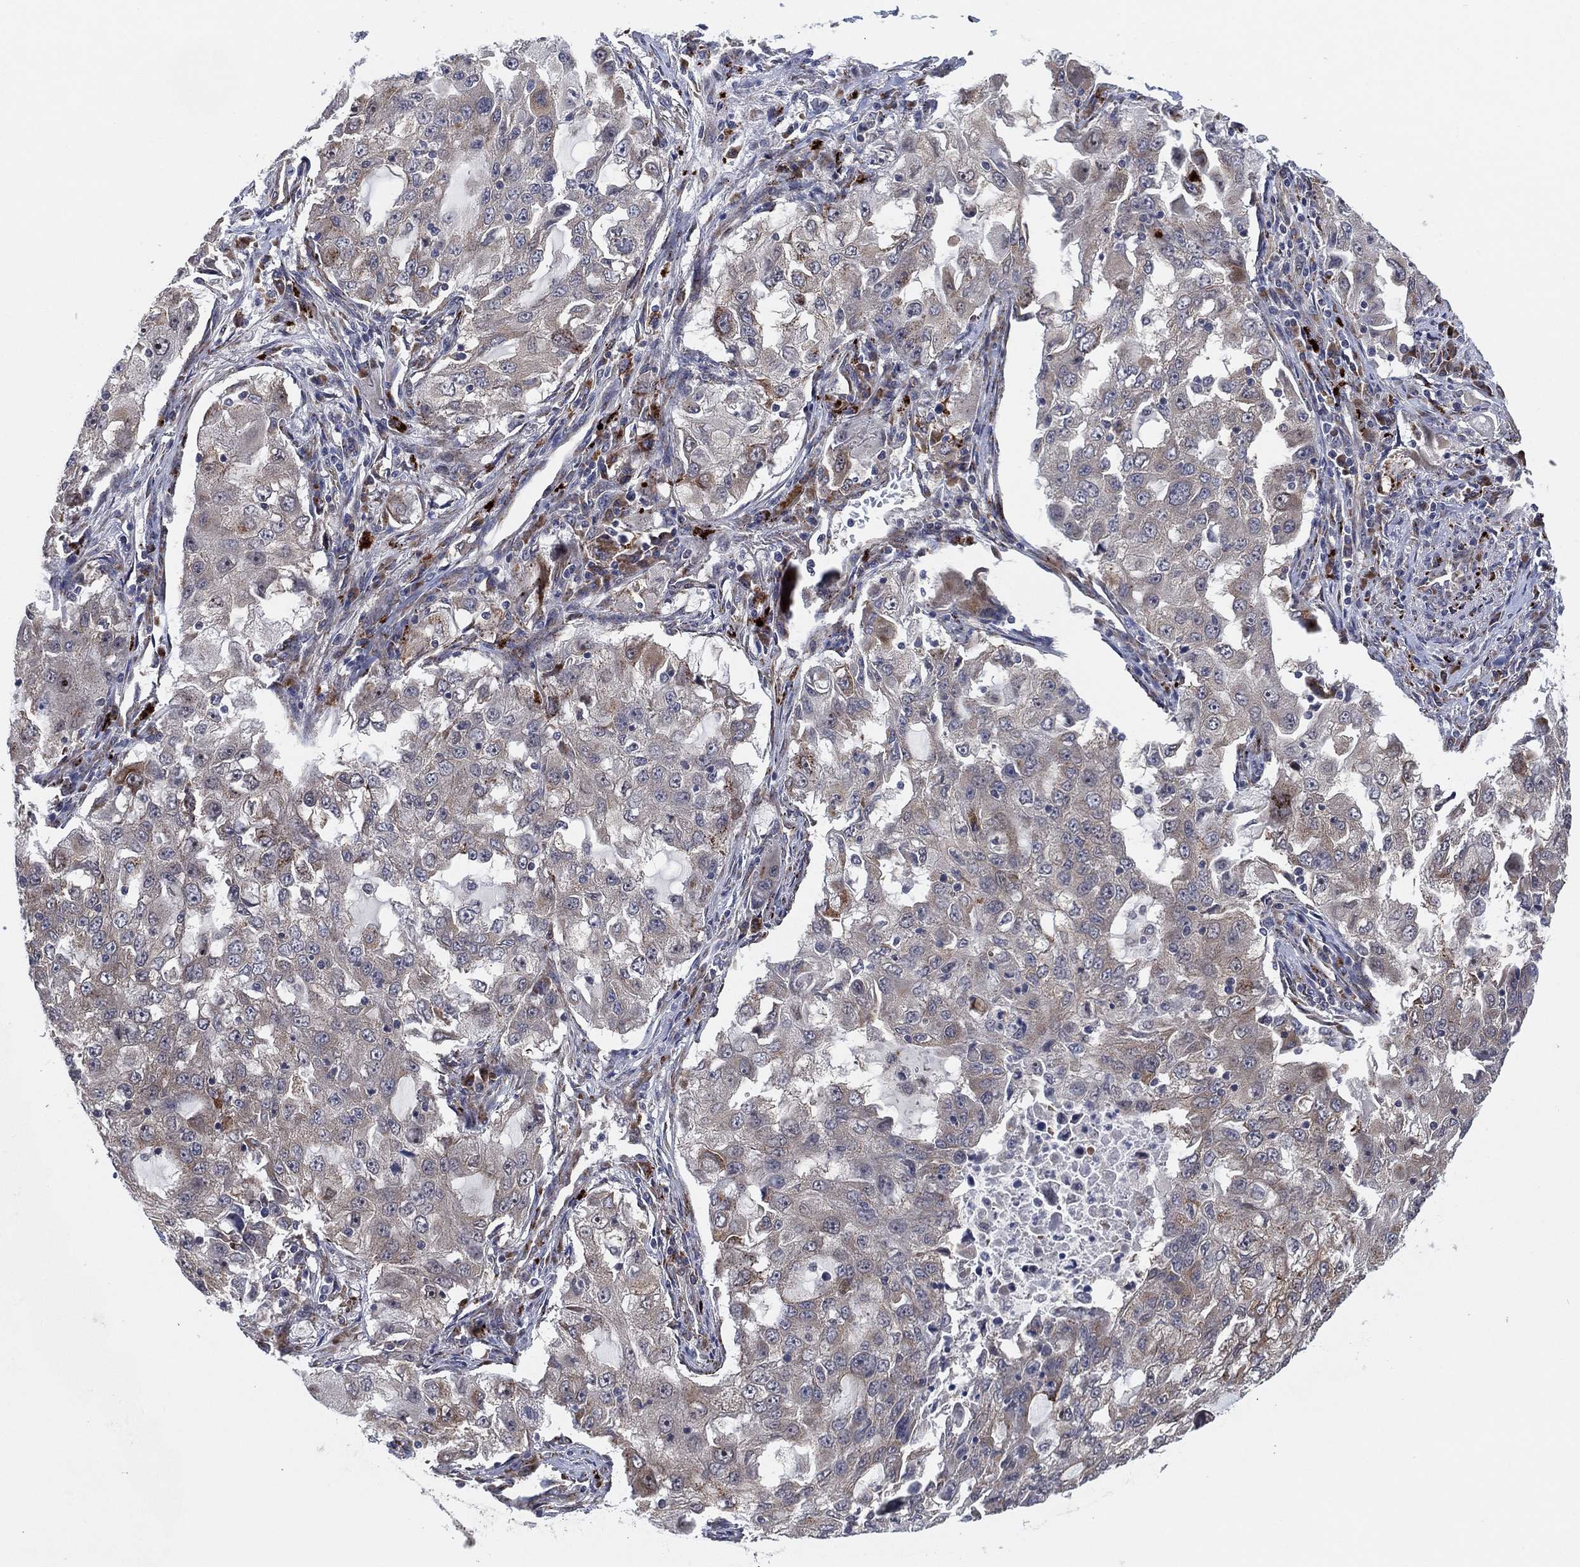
{"staining": {"intensity": "weak", "quantity": "<25%", "location": "cytoplasmic/membranous"}, "tissue": "lung cancer", "cell_type": "Tumor cells", "image_type": "cancer", "snomed": [{"axis": "morphology", "description": "Adenocarcinoma, NOS"}, {"axis": "topography", "description": "Lung"}], "caption": "Human lung cancer (adenocarcinoma) stained for a protein using IHC exhibits no positivity in tumor cells.", "gene": "FAM104A", "patient": {"sex": "female", "age": 61}}